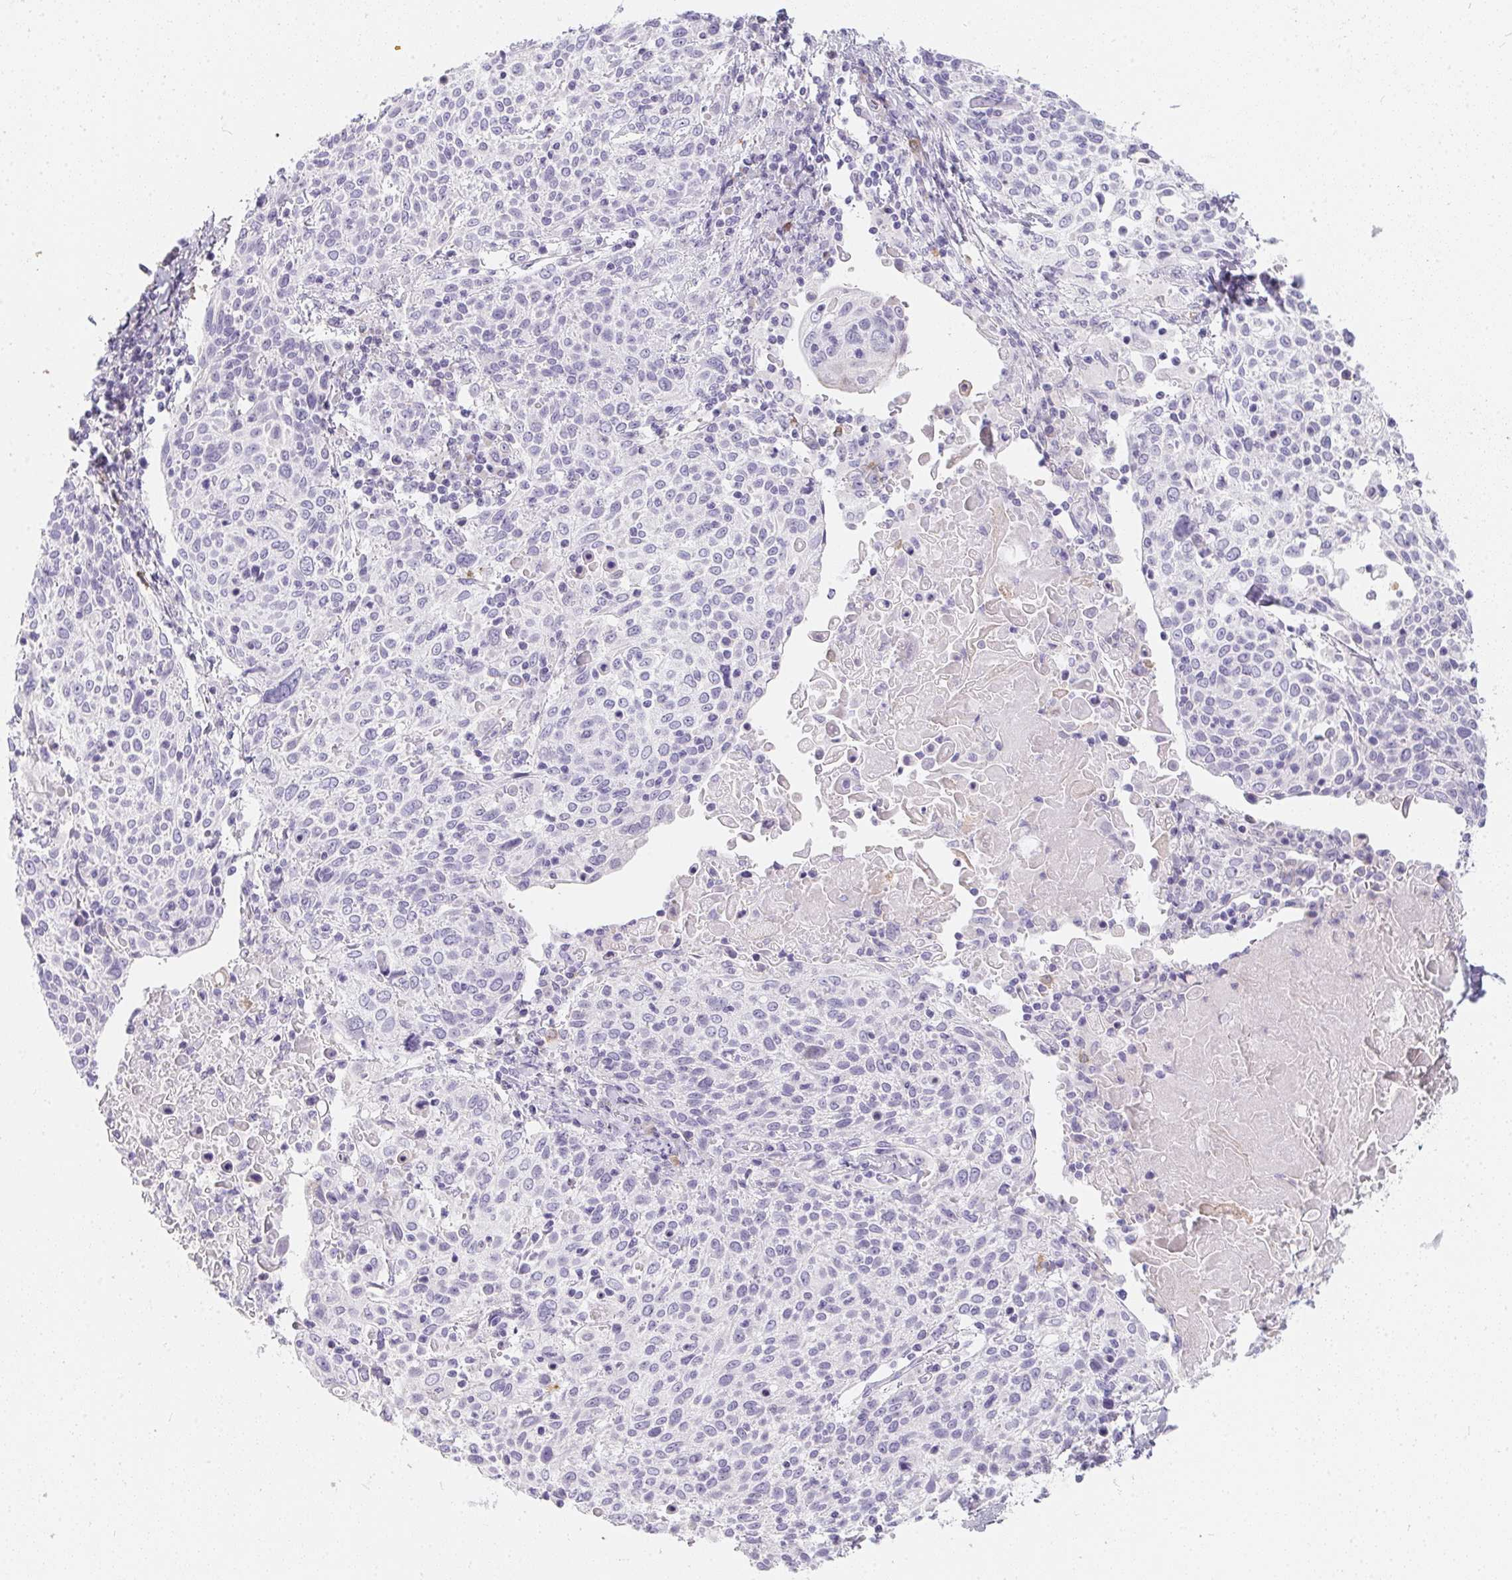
{"staining": {"intensity": "negative", "quantity": "none", "location": "none"}, "tissue": "cervical cancer", "cell_type": "Tumor cells", "image_type": "cancer", "snomed": [{"axis": "morphology", "description": "Squamous cell carcinoma, NOS"}, {"axis": "topography", "description": "Cervix"}], "caption": "IHC of human squamous cell carcinoma (cervical) displays no expression in tumor cells.", "gene": "MAP1A", "patient": {"sex": "female", "age": 61}}